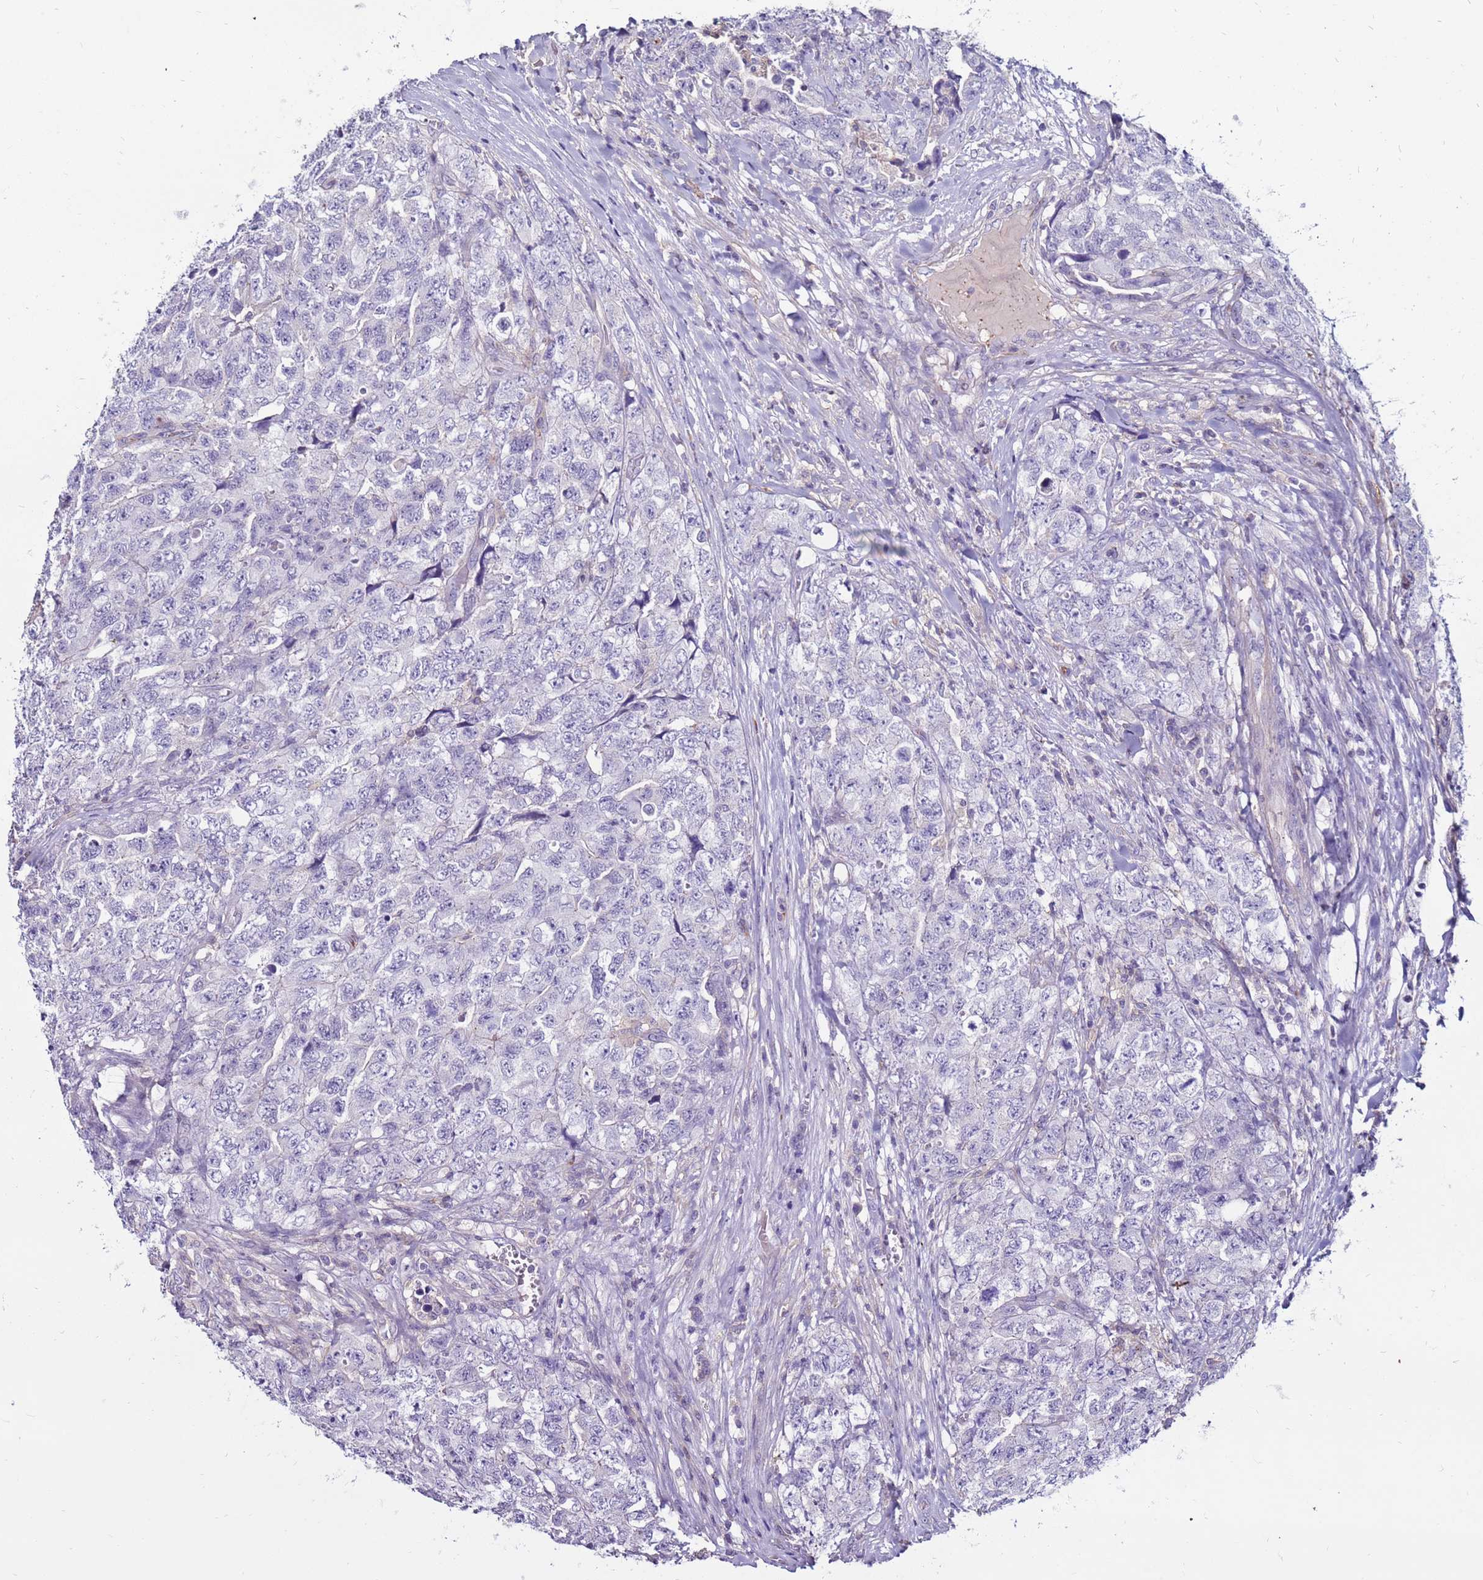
{"staining": {"intensity": "negative", "quantity": "none", "location": "none"}, "tissue": "testis cancer", "cell_type": "Tumor cells", "image_type": "cancer", "snomed": [{"axis": "morphology", "description": "Carcinoma, Embryonal, NOS"}, {"axis": "topography", "description": "Testis"}], "caption": "DAB immunohistochemical staining of human testis cancer (embryonal carcinoma) shows no significant staining in tumor cells.", "gene": "CLEC4M", "patient": {"sex": "male", "age": 31}}